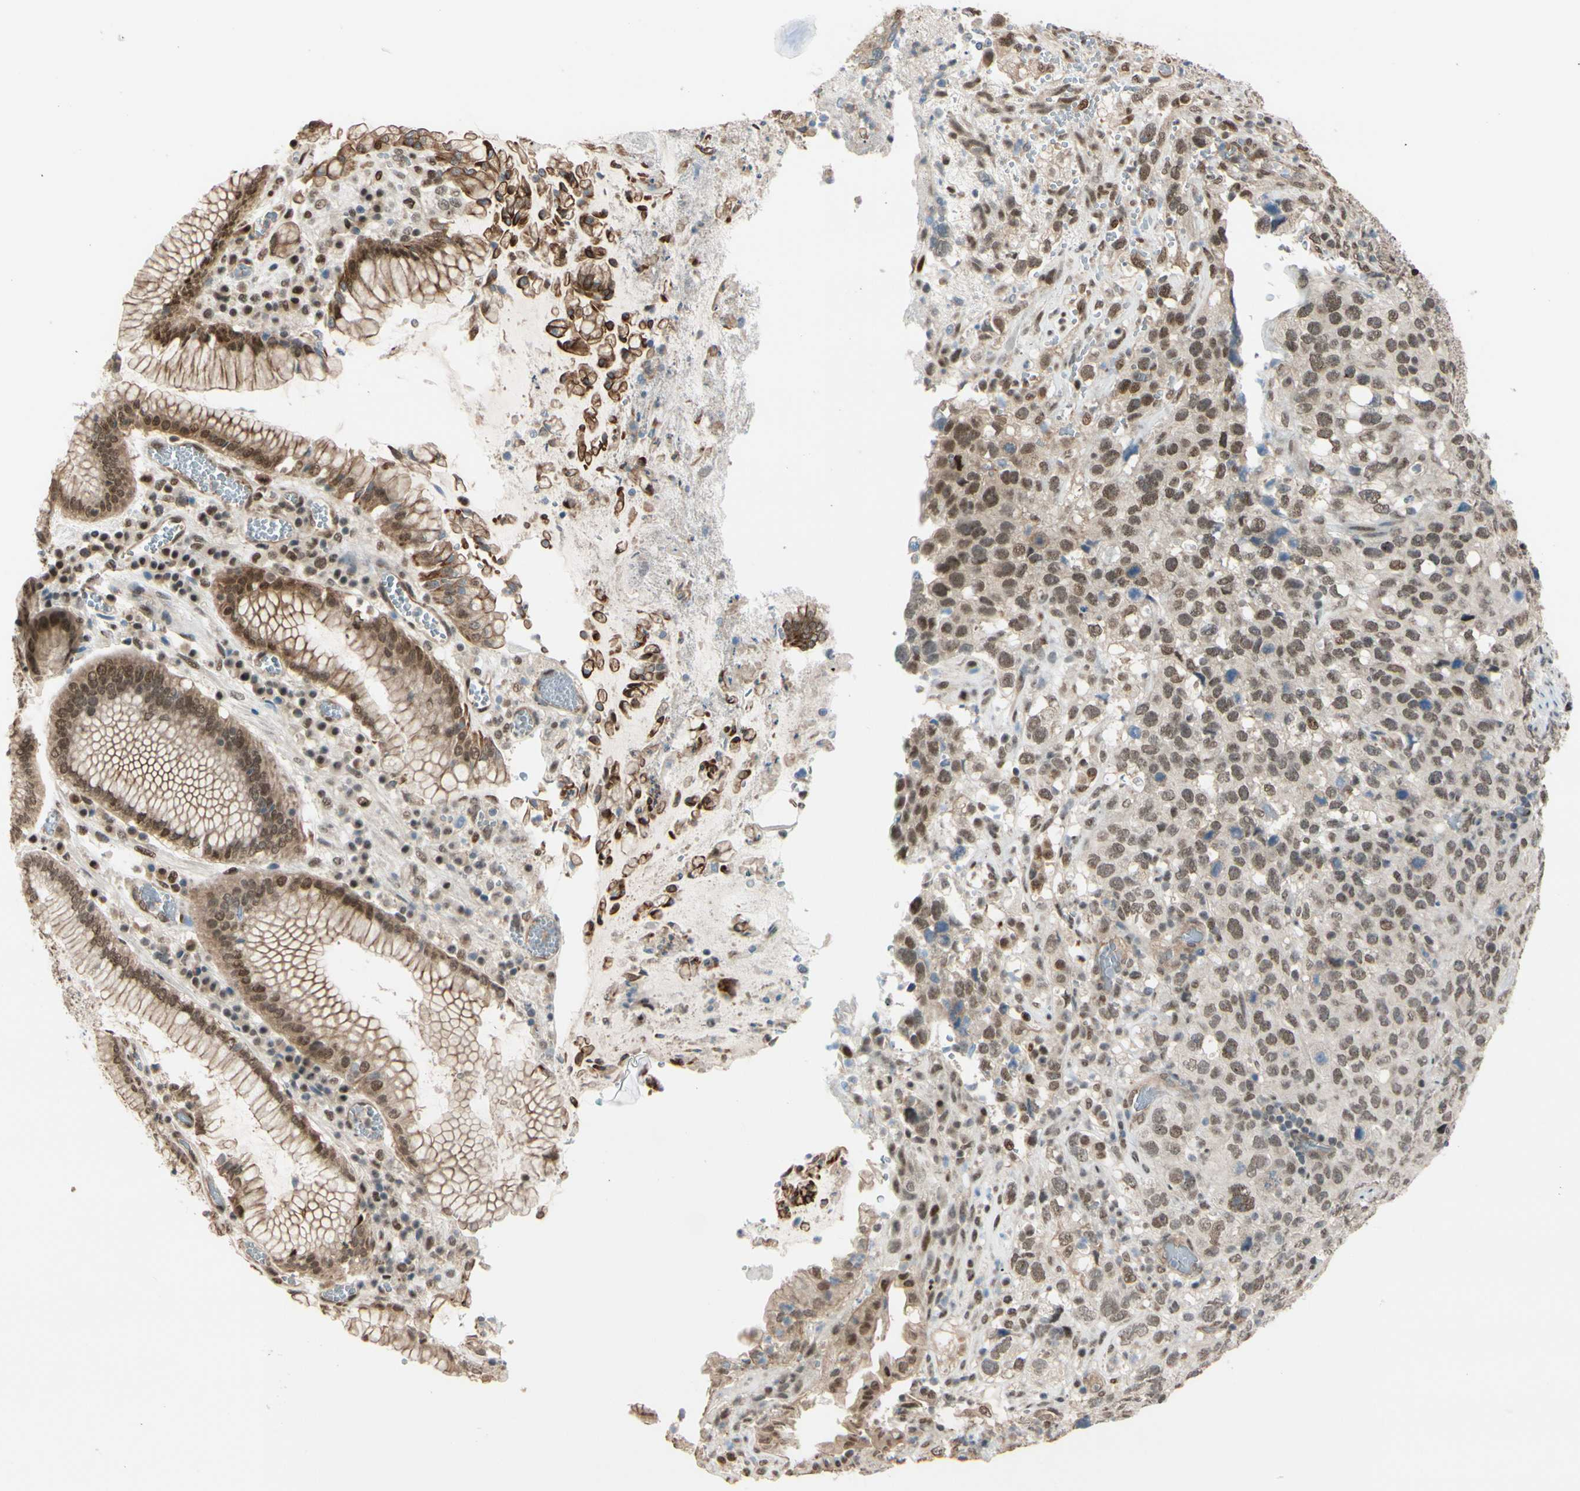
{"staining": {"intensity": "weak", "quantity": ">75%", "location": "nuclear"}, "tissue": "stomach cancer", "cell_type": "Tumor cells", "image_type": "cancer", "snomed": [{"axis": "morphology", "description": "Normal tissue, NOS"}, {"axis": "morphology", "description": "Adenocarcinoma, NOS"}, {"axis": "topography", "description": "Stomach"}], "caption": "Immunohistochemical staining of human stomach adenocarcinoma exhibits weak nuclear protein expression in about >75% of tumor cells. (brown staining indicates protein expression, while blue staining denotes nuclei).", "gene": "SUFU", "patient": {"sex": "male", "age": 48}}